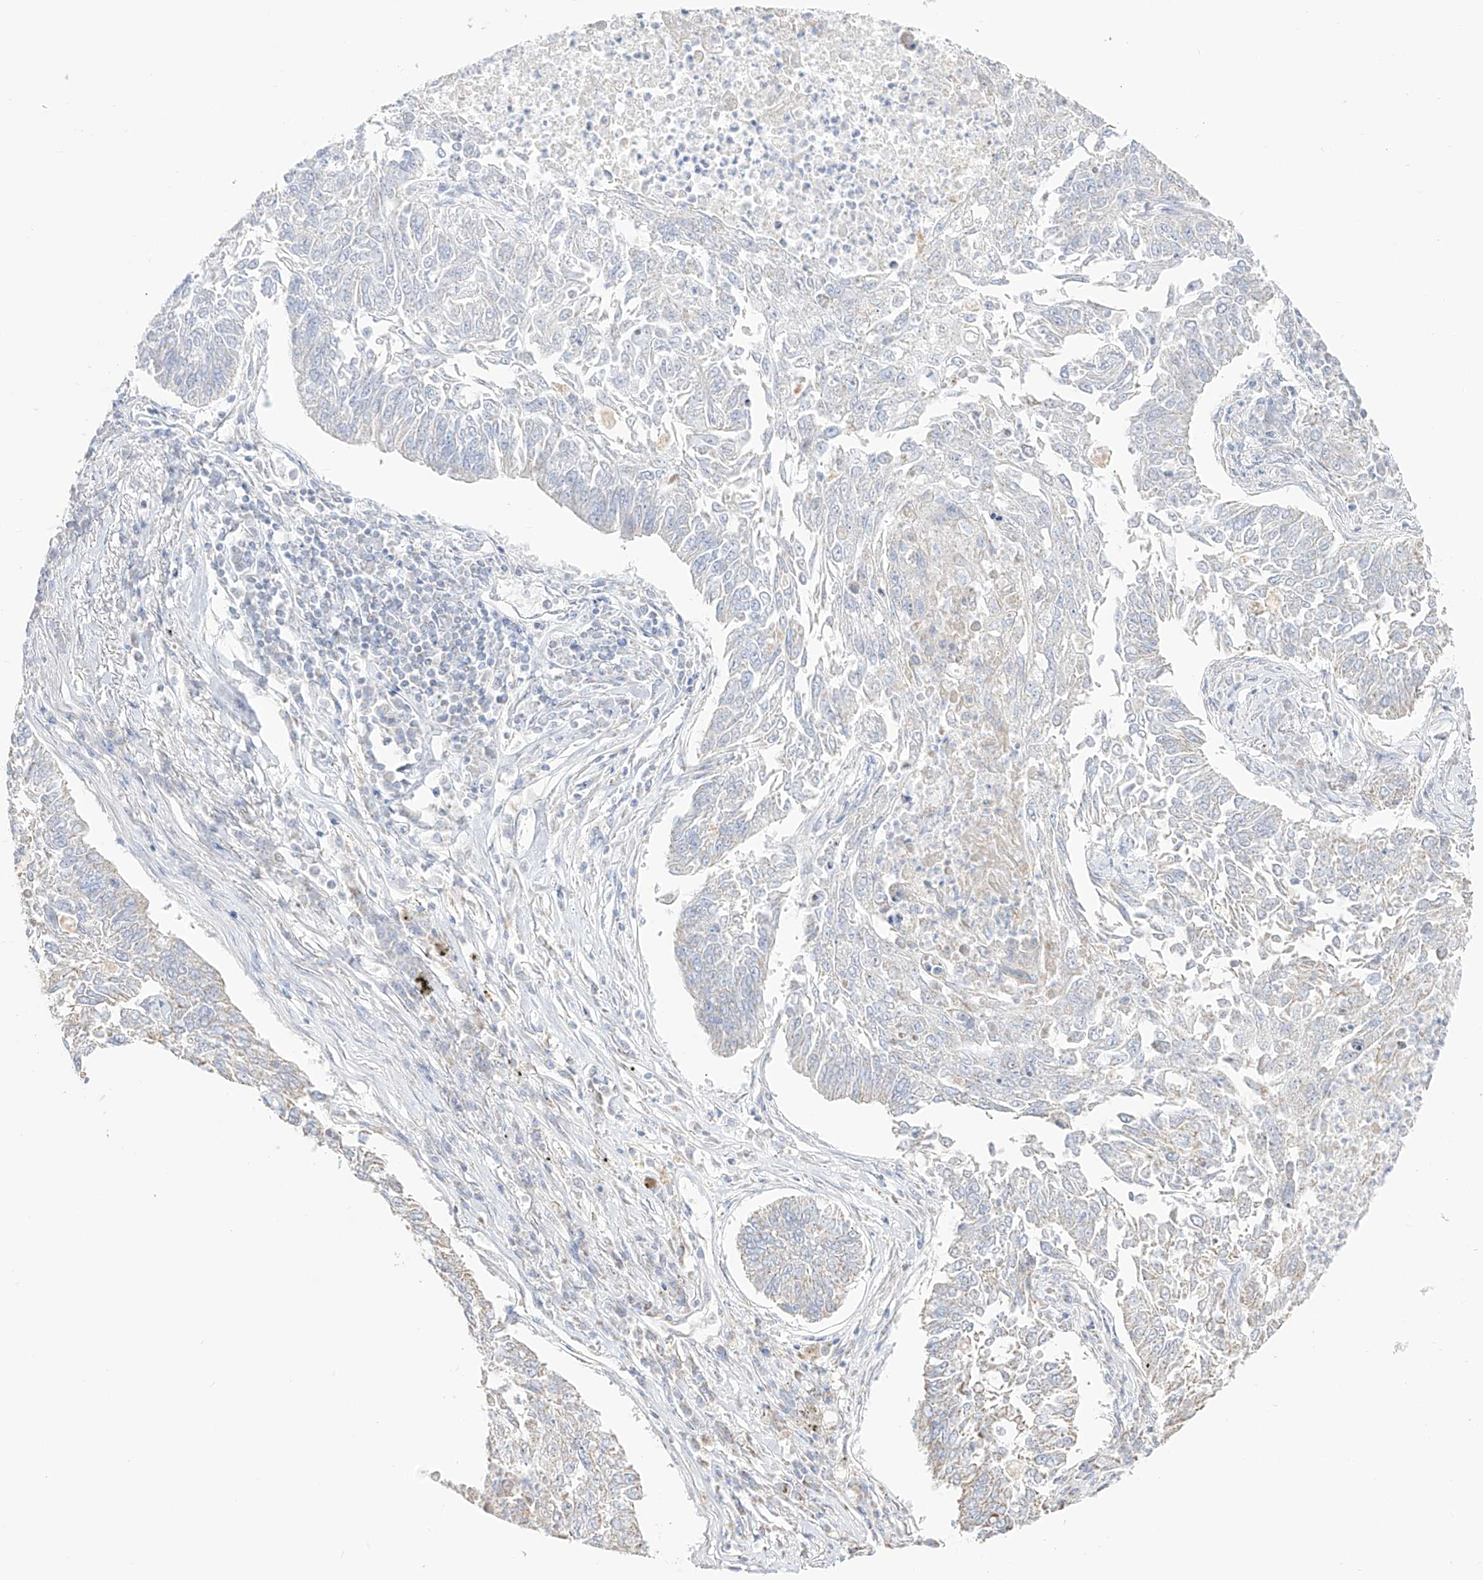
{"staining": {"intensity": "negative", "quantity": "none", "location": "none"}, "tissue": "lung cancer", "cell_type": "Tumor cells", "image_type": "cancer", "snomed": [{"axis": "morphology", "description": "Normal tissue, NOS"}, {"axis": "morphology", "description": "Squamous cell carcinoma, NOS"}, {"axis": "topography", "description": "Cartilage tissue"}, {"axis": "topography", "description": "Bronchus"}, {"axis": "topography", "description": "Lung"}], "caption": "IHC of lung squamous cell carcinoma shows no positivity in tumor cells. Nuclei are stained in blue.", "gene": "RCHY1", "patient": {"sex": "female", "age": 49}}